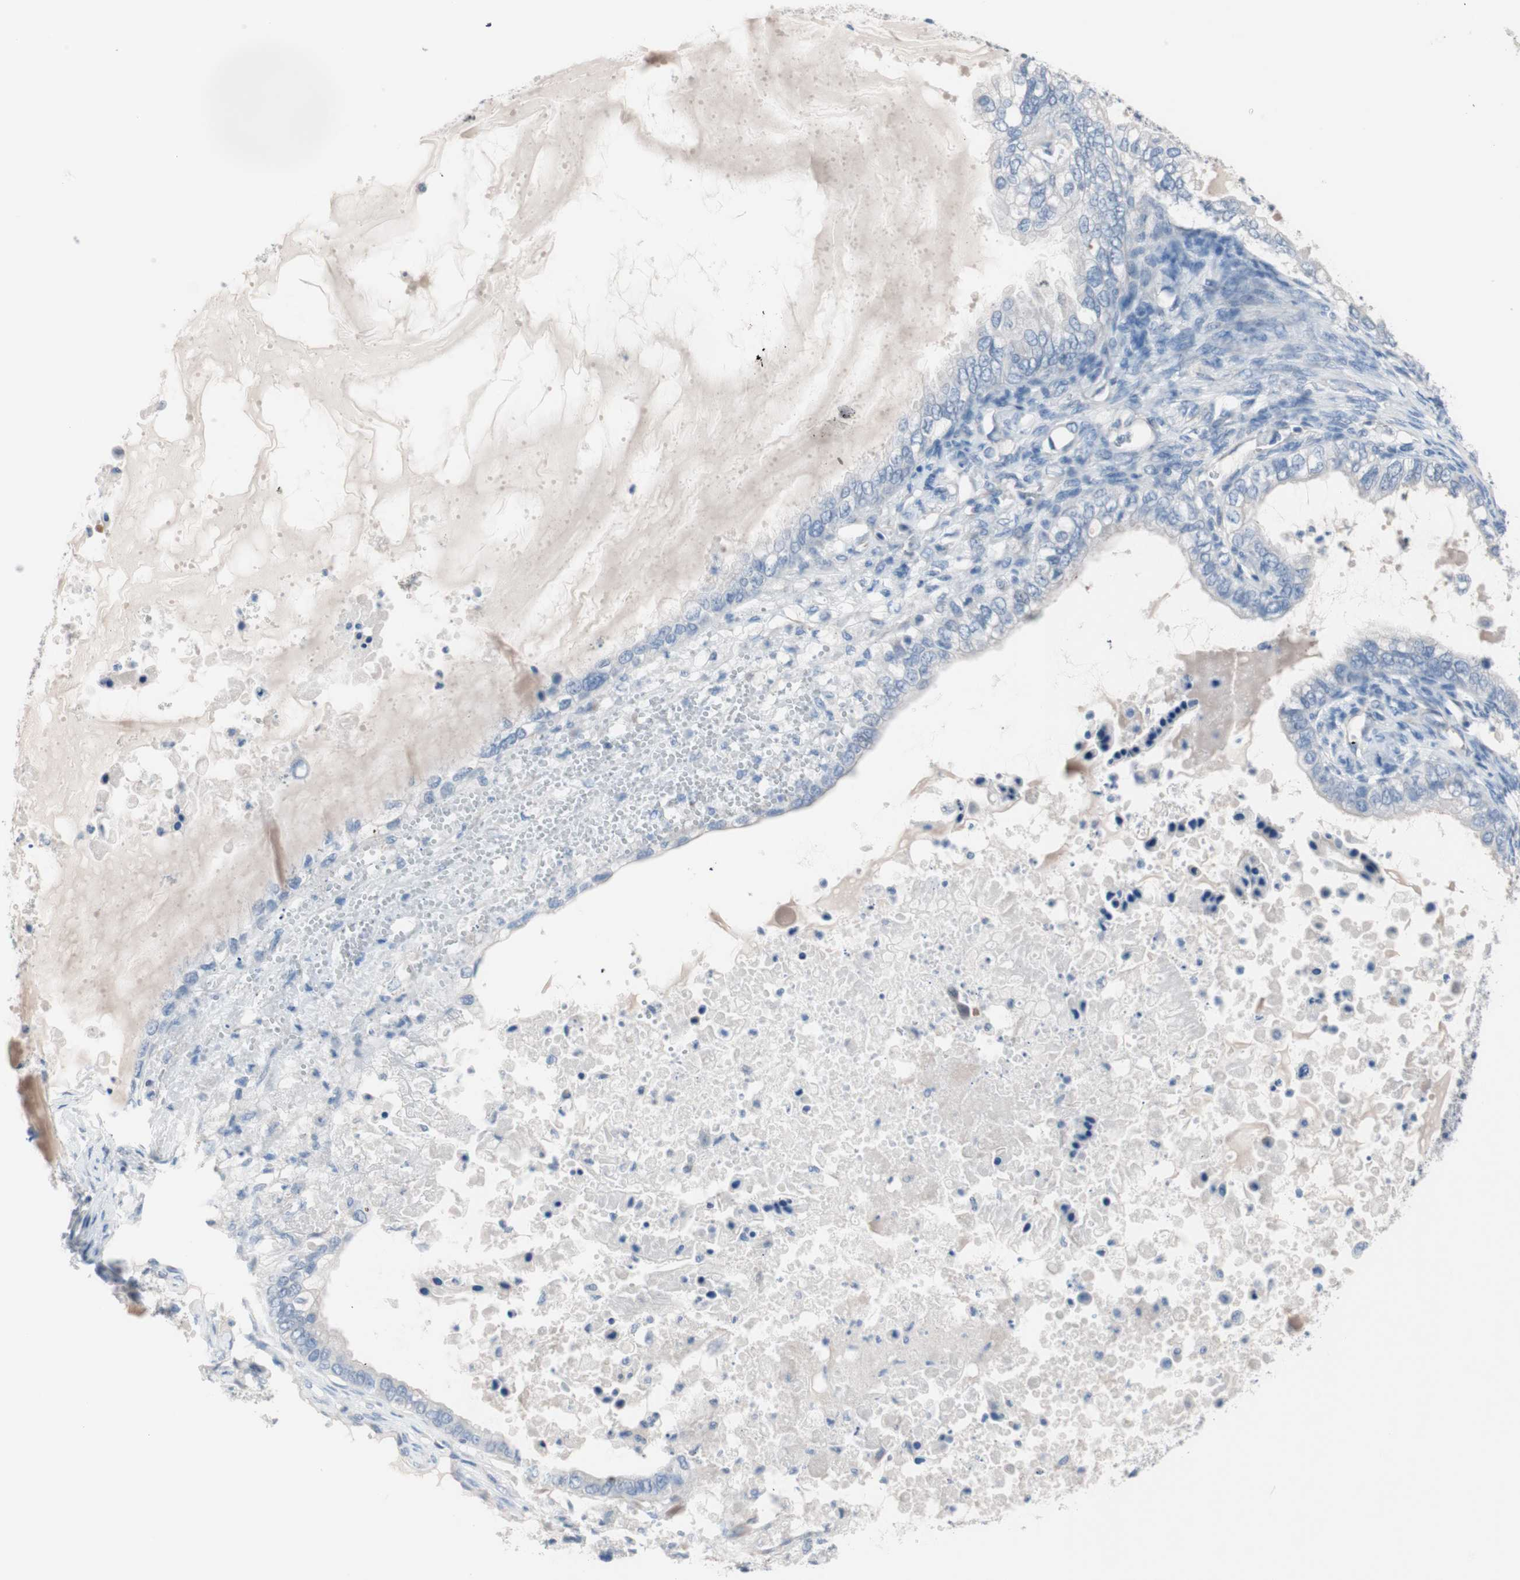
{"staining": {"intensity": "negative", "quantity": "none", "location": "none"}, "tissue": "ovarian cancer", "cell_type": "Tumor cells", "image_type": "cancer", "snomed": [{"axis": "morphology", "description": "Cystadenocarcinoma, mucinous, NOS"}, {"axis": "topography", "description": "Ovary"}], "caption": "High magnification brightfield microscopy of mucinous cystadenocarcinoma (ovarian) stained with DAB (brown) and counterstained with hematoxylin (blue): tumor cells show no significant staining.", "gene": "ULBP1", "patient": {"sex": "female", "age": 80}}